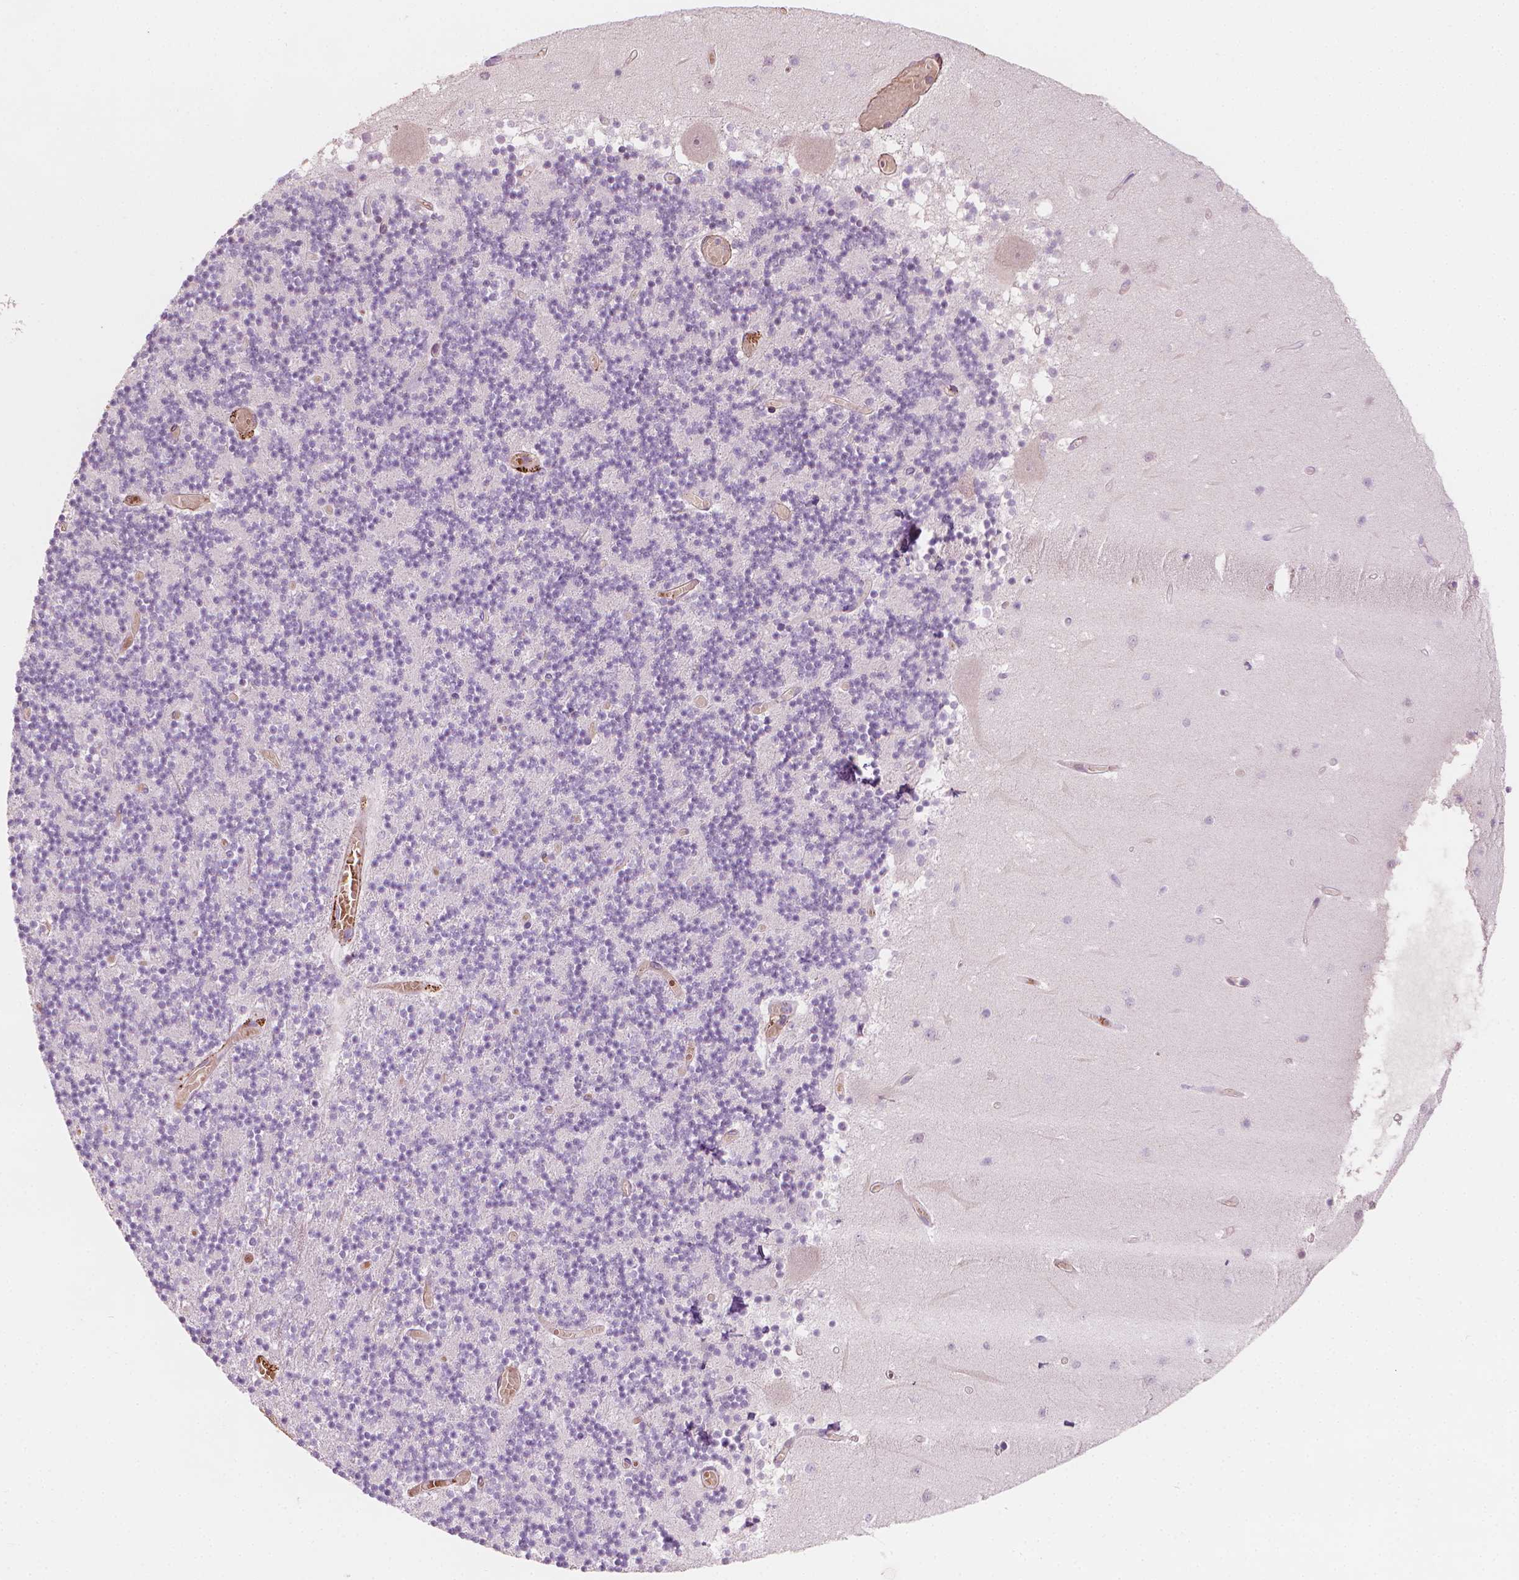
{"staining": {"intensity": "negative", "quantity": "none", "location": "none"}, "tissue": "cerebellum", "cell_type": "Cells in granular layer", "image_type": "normal", "snomed": [{"axis": "morphology", "description": "Normal tissue, NOS"}, {"axis": "topography", "description": "Cerebellum"}], "caption": "DAB (3,3'-diaminobenzidine) immunohistochemical staining of benign cerebellum exhibits no significant staining in cells in granular layer. The staining was performed using DAB to visualize the protein expression in brown, while the nuclei were stained in blue with hematoxylin (Magnification: 20x).", "gene": "CES1", "patient": {"sex": "female", "age": 28}}